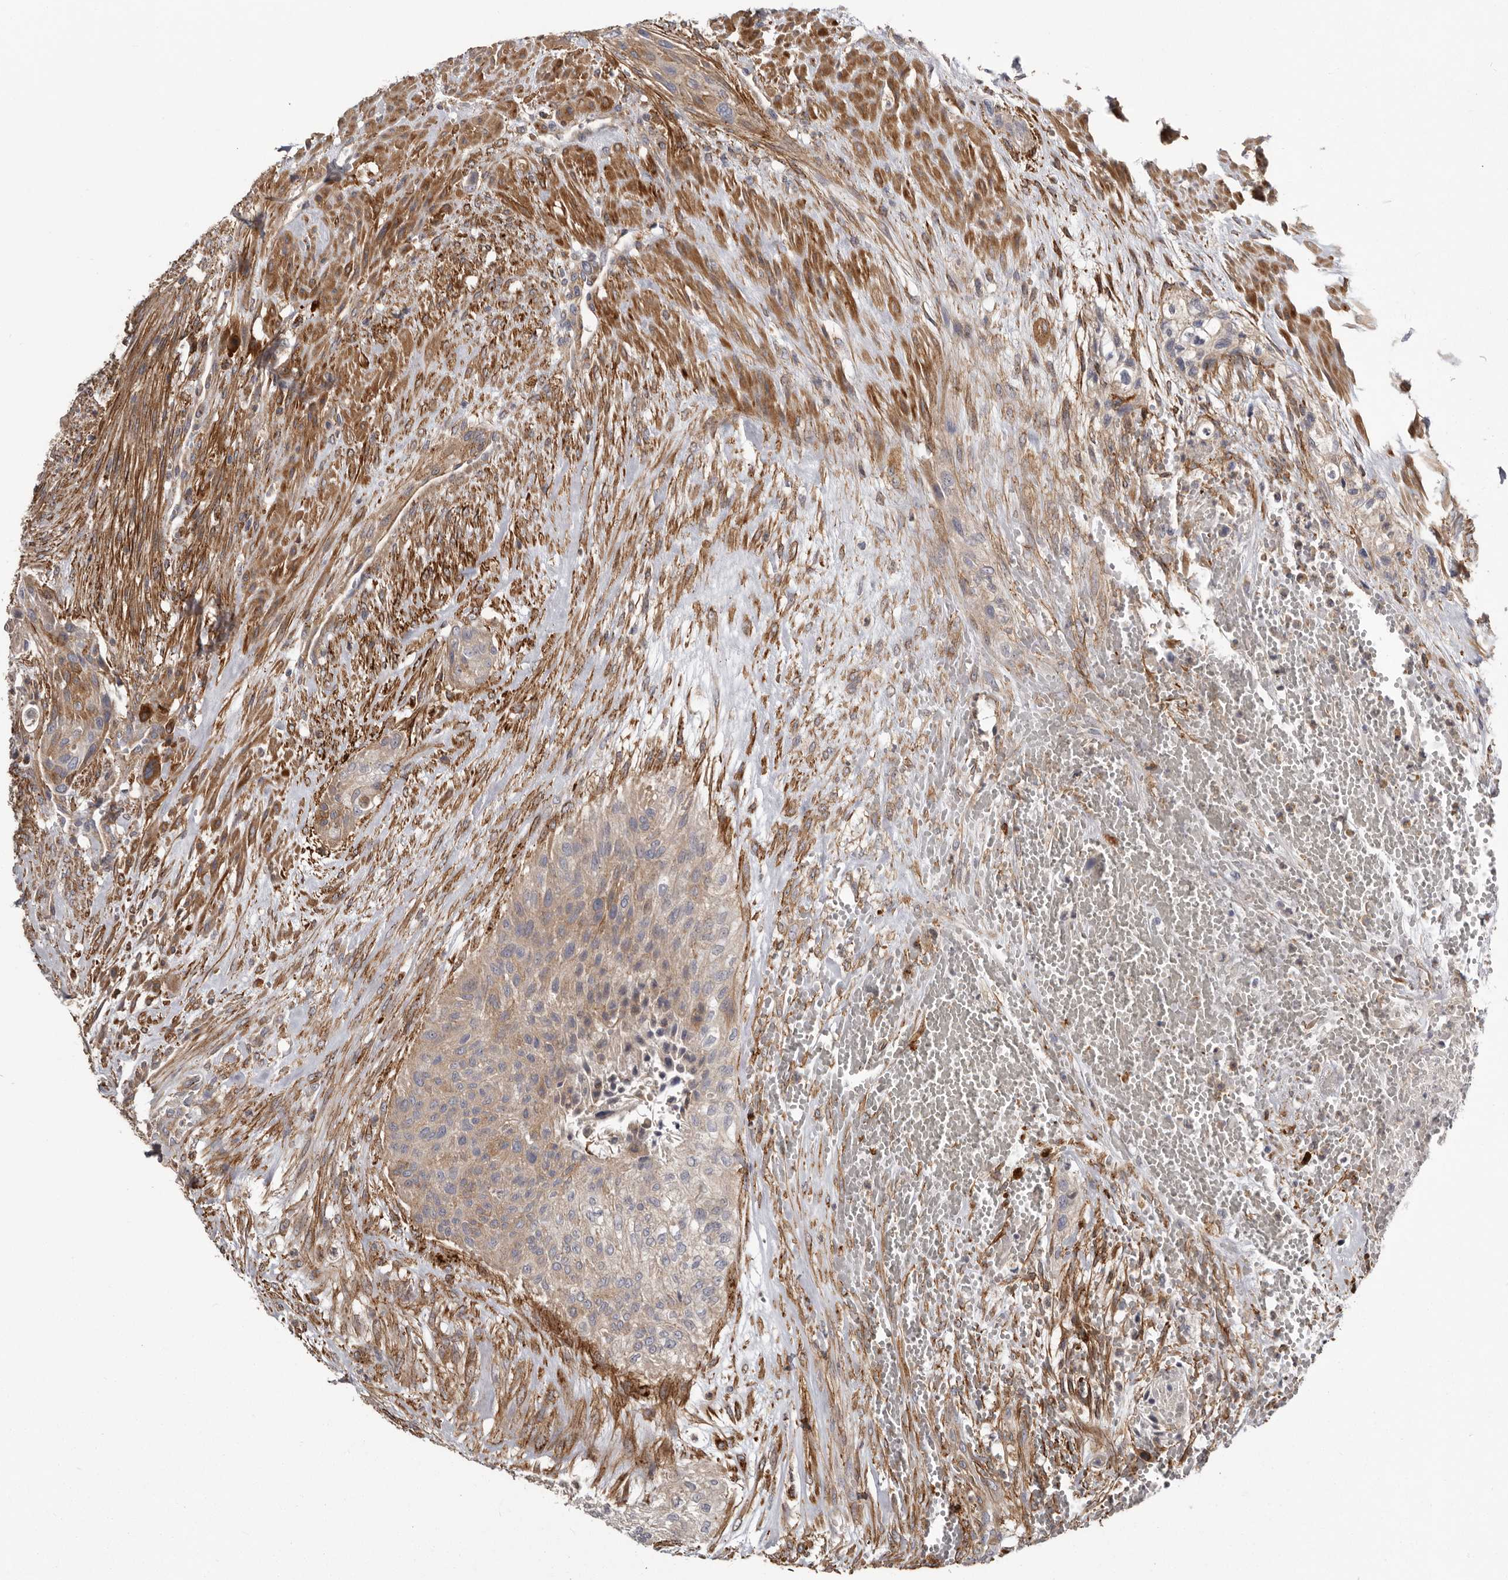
{"staining": {"intensity": "moderate", "quantity": "<25%", "location": "cytoplasmic/membranous"}, "tissue": "urothelial cancer", "cell_type": "Tumor cells", "image_type": "cancer", "snomed": [{"axis": "morphology", "description": "Urothelial carcinoma, High grade"}, {"axis": "topography", "description": "Urinary bladder"}], "caption": "Protein analysis of urothelial carcinoma (high-grade) tissue demonstrates moderate cytoplasmic/membranous expression in approximately <25% of tumor cells. (DAB = brown stain, brightfield microscopy at high magnification).", "gene": "ENAH", "patient": {"sex": "male", "age": 35}}